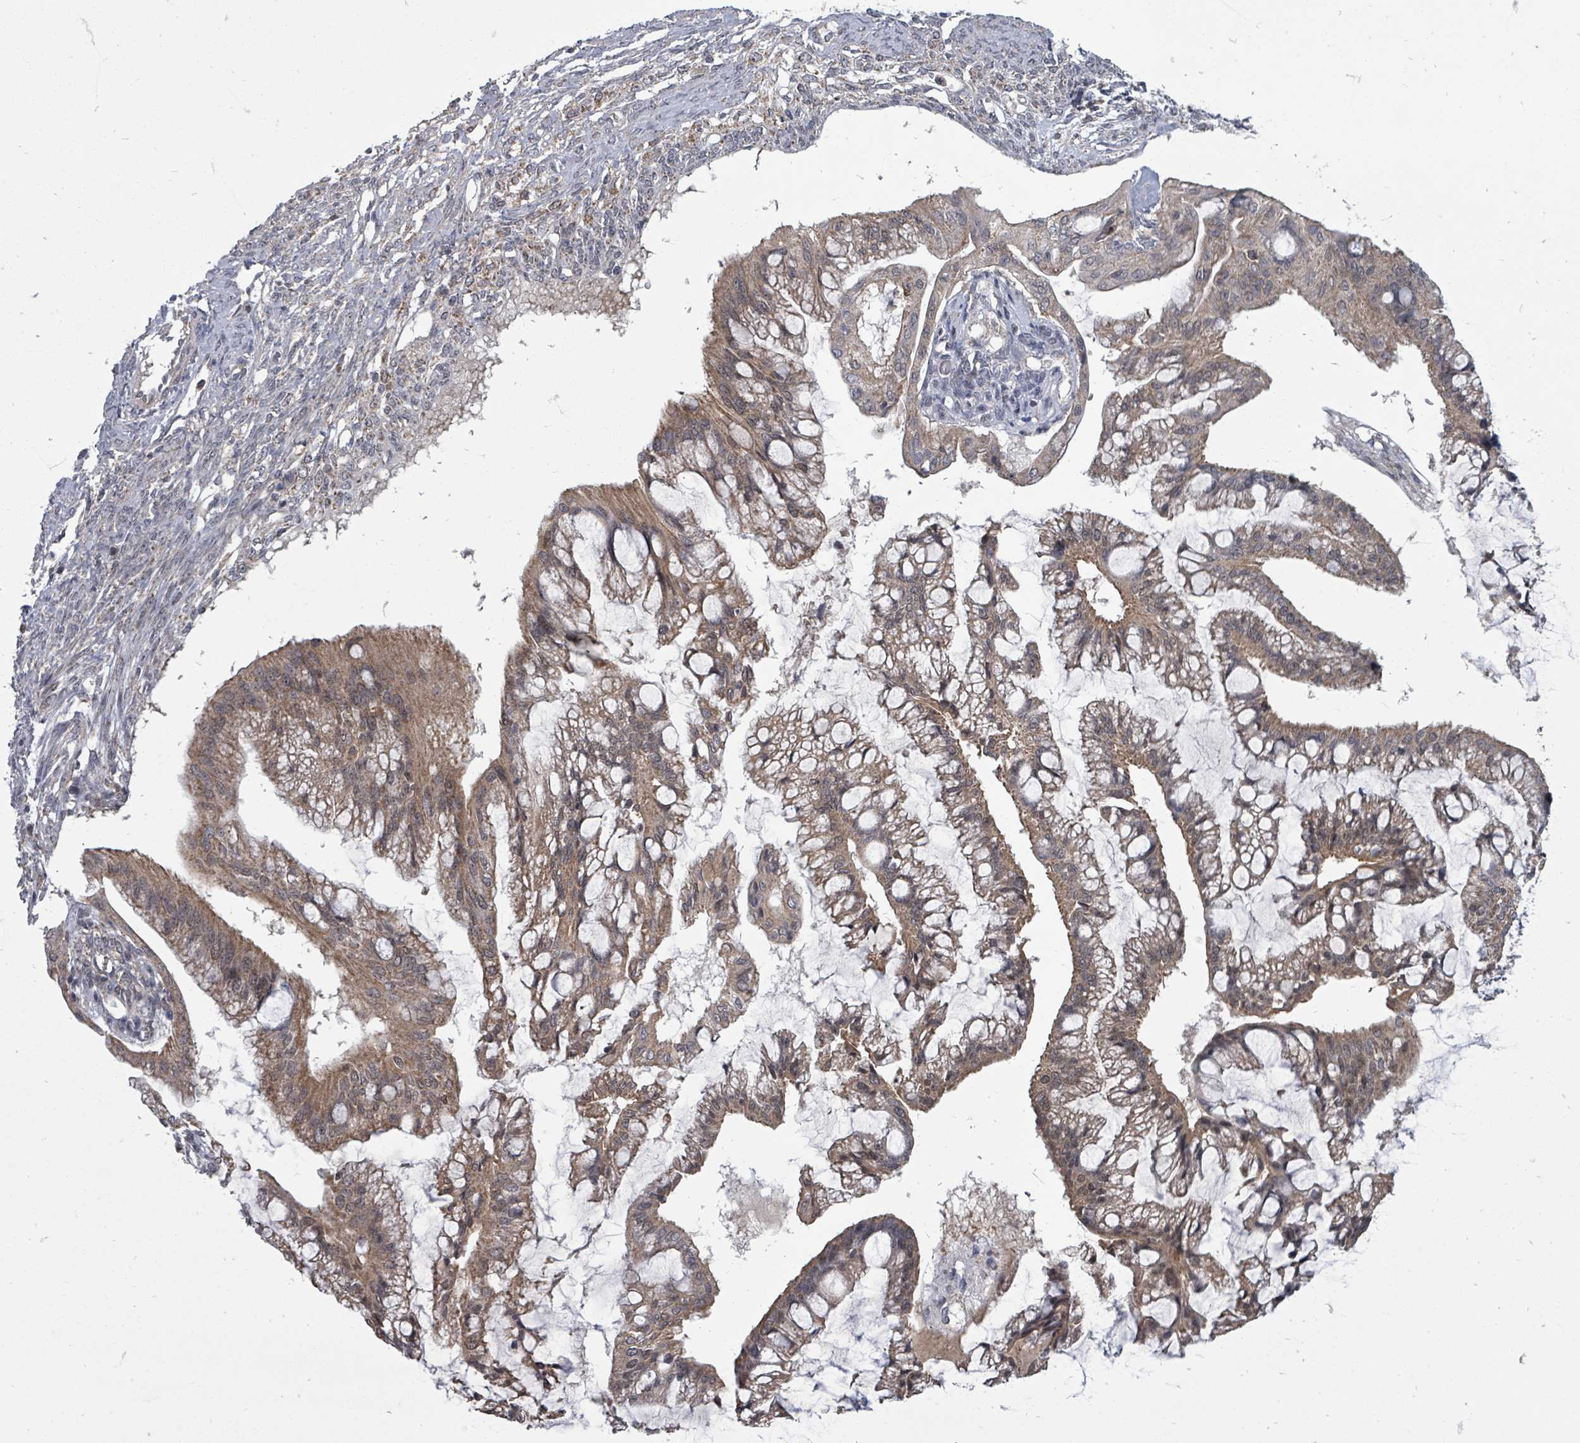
{"staining": {"intensity": "moderate", "quantity": ">75%", "location": "cytoplasmic/membranous"}, "tissue": "ovarian cancer", "cell_type": "Tumor cells", "image_type": "cancer", "snomed": [{"axis": "morphology", "description": "Cystadenocarcinoma, mucinous, NOS"}, {"axis": "topography", "description": "Ovary"}], "caption": "Approximately >75% of tumor cells in human ovarian mucinous cystadenocarcinoma show moderate cytoplasmic/membranous protein expression as visualized by brown immunohistochemical staining.", "gene": "MAGOHB", "patient": {"sex": "female", "age": 73}}